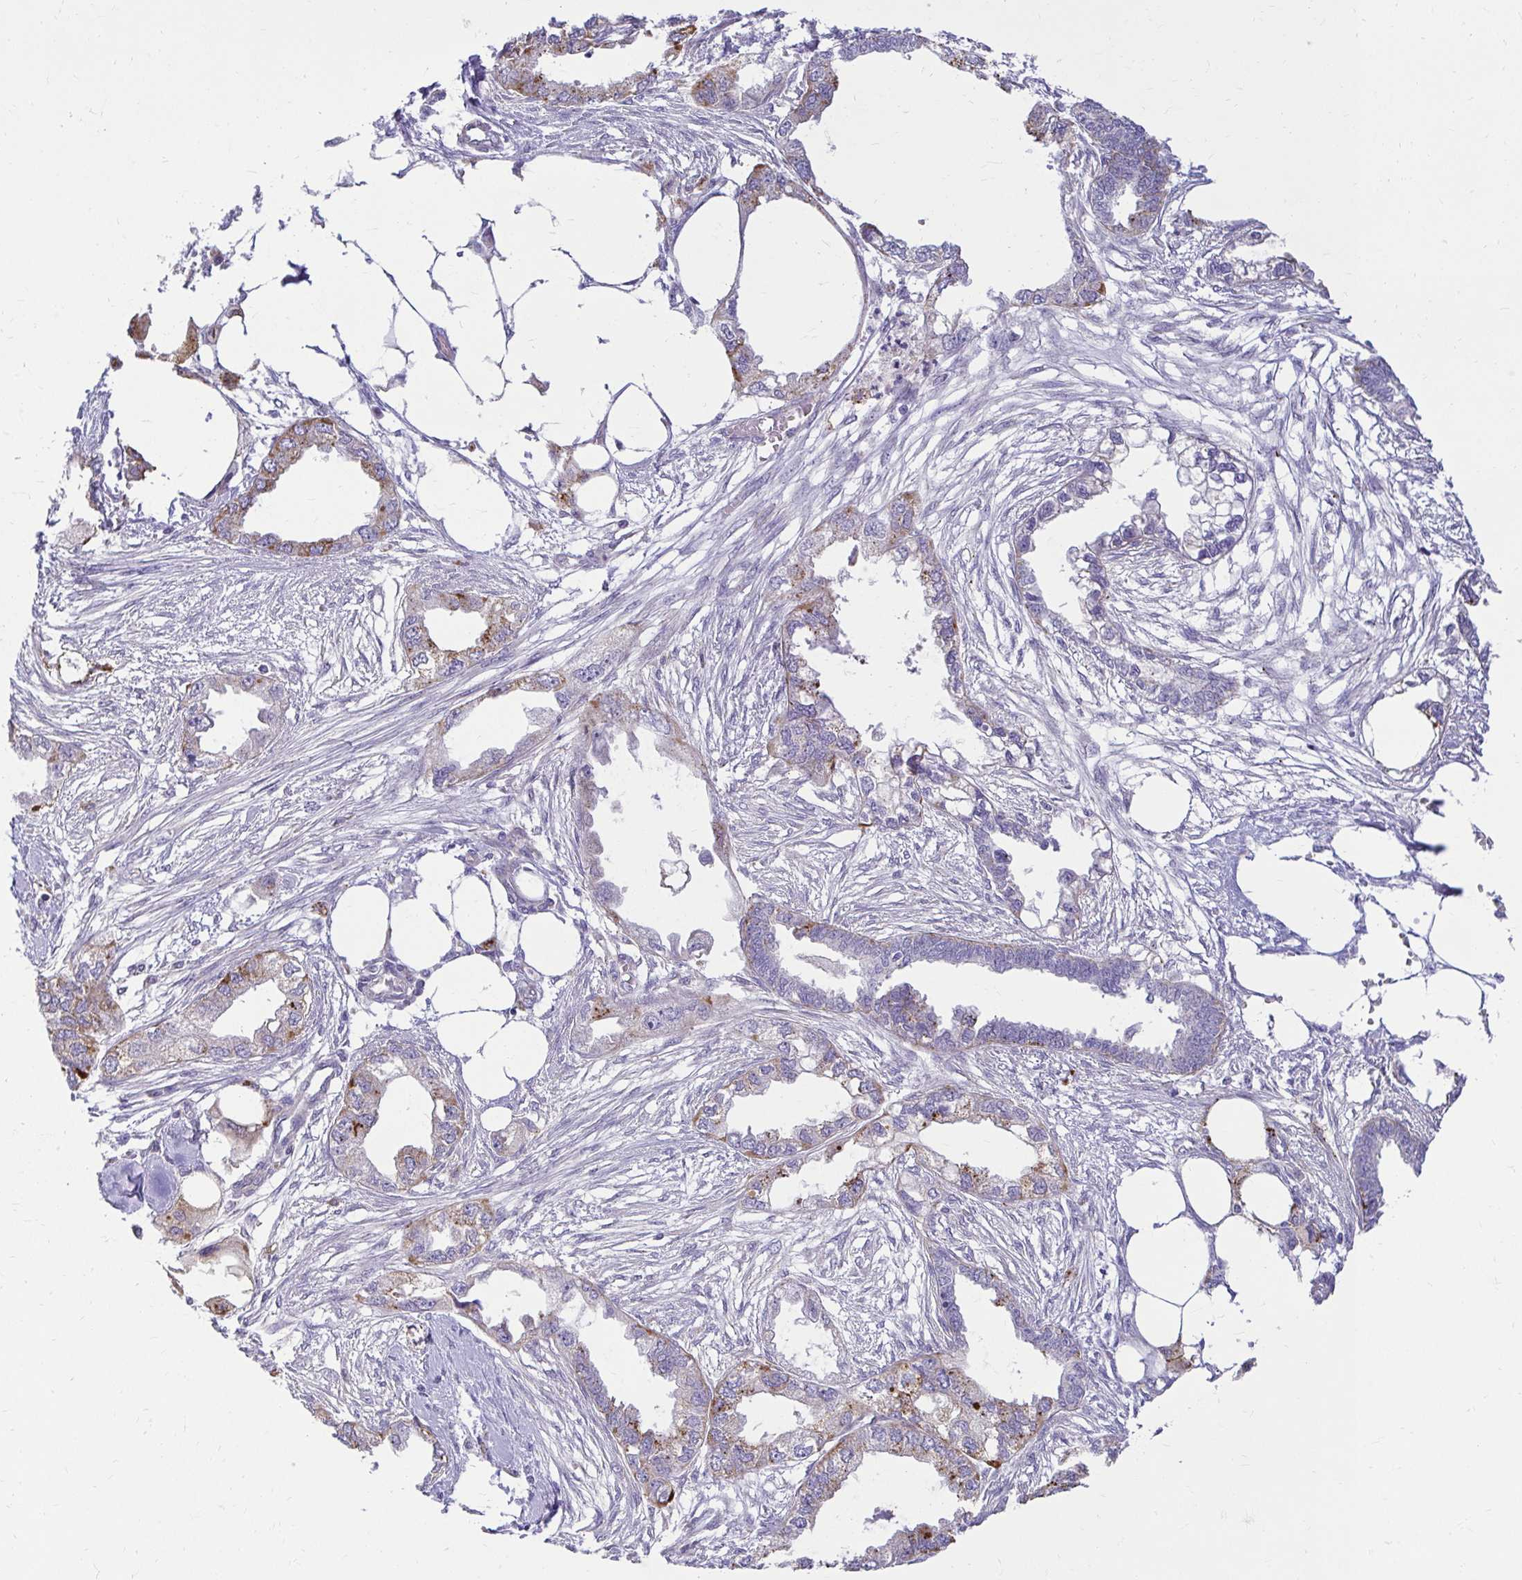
{"staining": {"intensity": "moderate", "quantity": "<25%", "location": "cytoplasmic/membranous"}, "tissue": "endometrial cancer", "cell_type": "Tumor cells", "image_type": "cancer", "snomed": [{"axis": "morphology", "description": "Adenocarcinoma, NOS"}, {"axis": "morphology", "description": "Adenocarcinoma, metastatic, NOS"}, {"axis": "topography", "description": "Adipose tissue"}, {"axis": "topography", "description": "Endometrium"}], "caption": "Immunohistochemical staining of adenocarcinoma (endometrial) displays low levels of moderate cytoplasmic/membranous protein staining in approximately <25% of tumor cells.", "gene": "PKN3", "patient": {"sex": "female", "age": 67}}